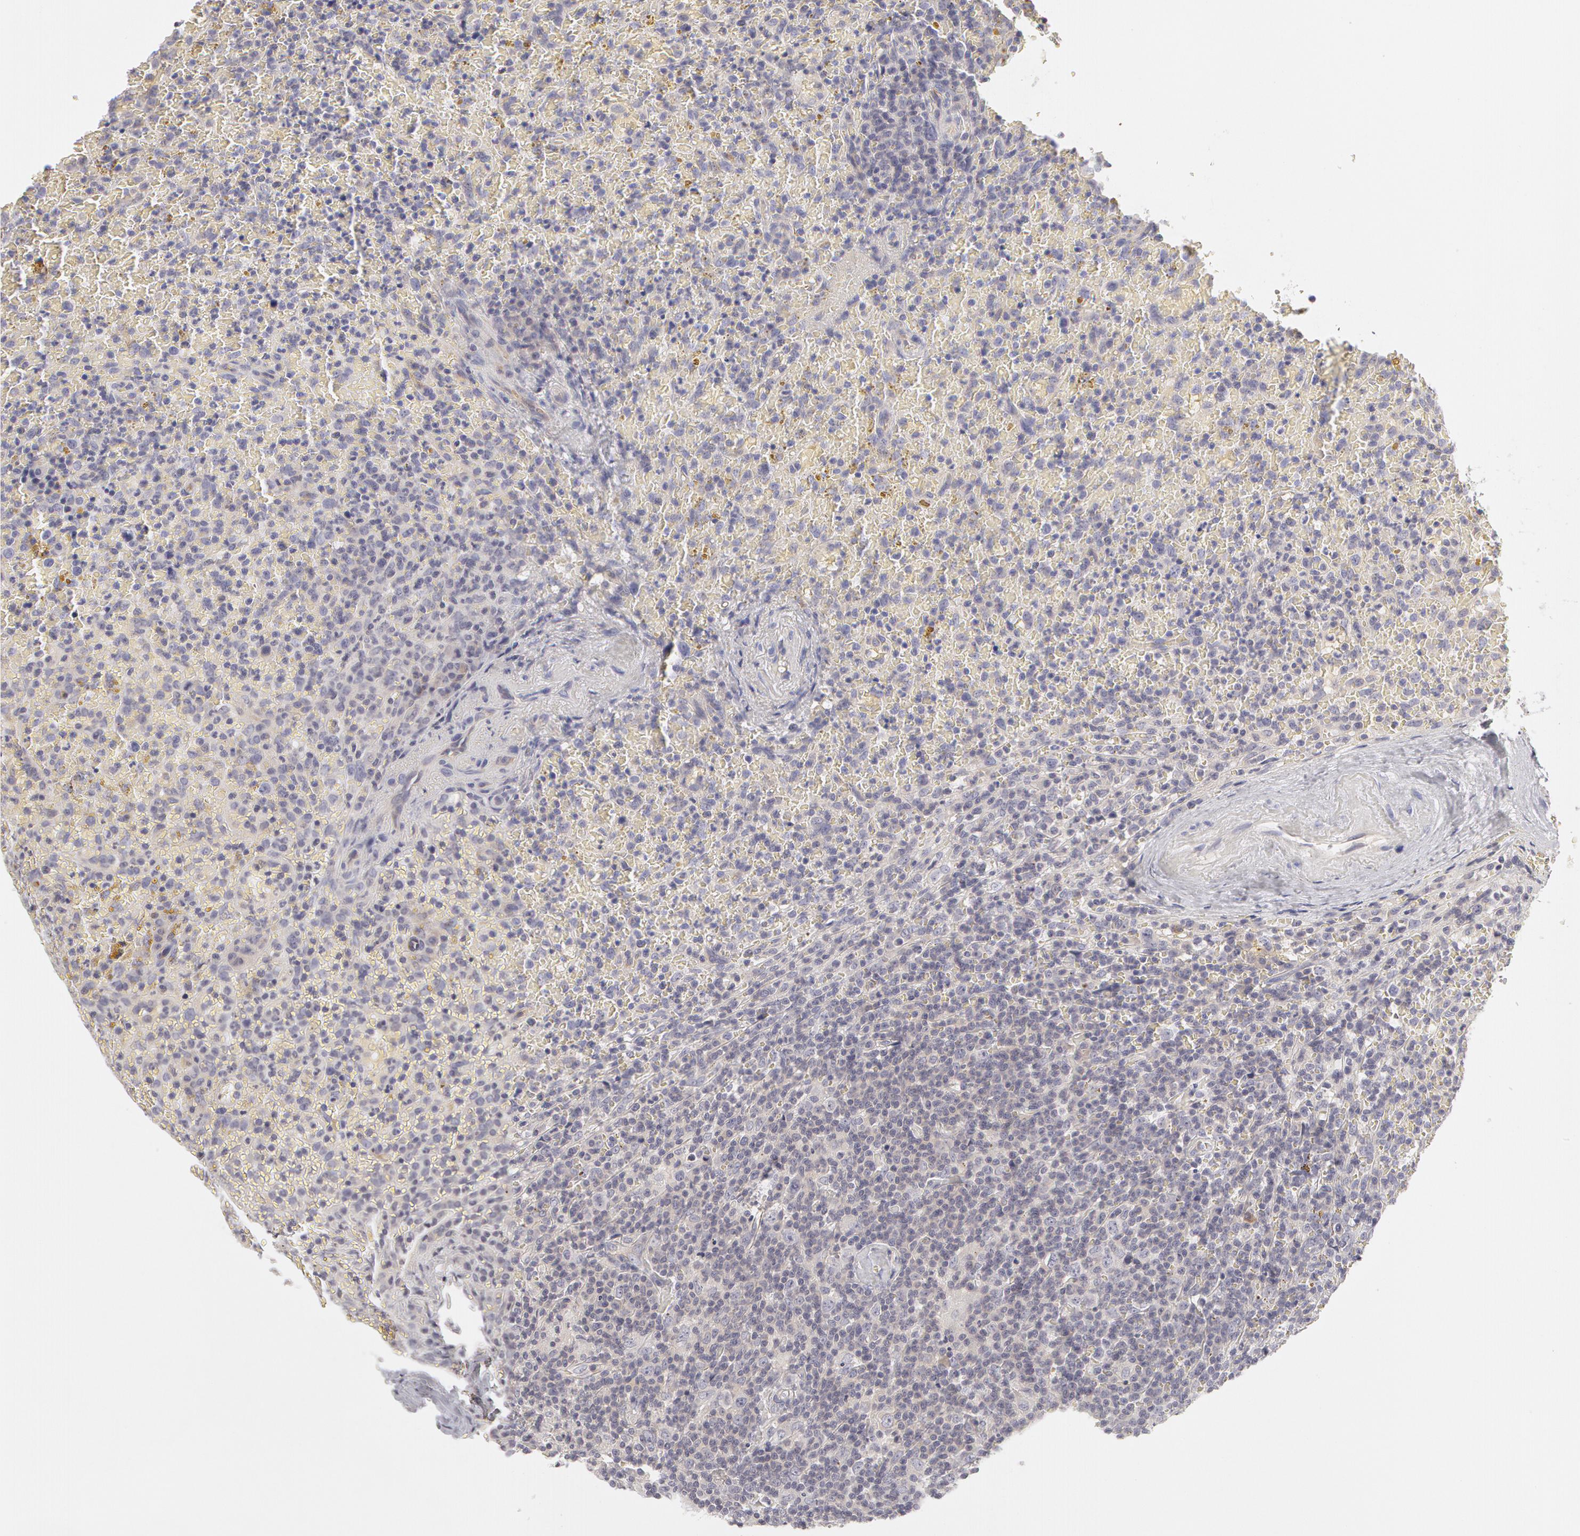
{"staining": {"intensity": "negative", "quantity": "none", "location": "none"}, "tissue": "lymphoma", "cell_type": "Tumor cells", "image_type": "cancer", "snomed": [{"axis": "morphology", "description": "Malignant lymphoma, non-Hodgkin's type, High grade"}, {"axis": "topography", "description": "Spleen"}, {"axis": "topography", "description": "Lymph node"}], "caption": "Micrograph shows no significant protein positivity in tumor cells of lymphoma. The staining is performed using DAB brown chromogen with nuclei counter-stained in using hematoxylin.", "gene": "ABCB1", "patient": {"sex": "female", "age": 70}}